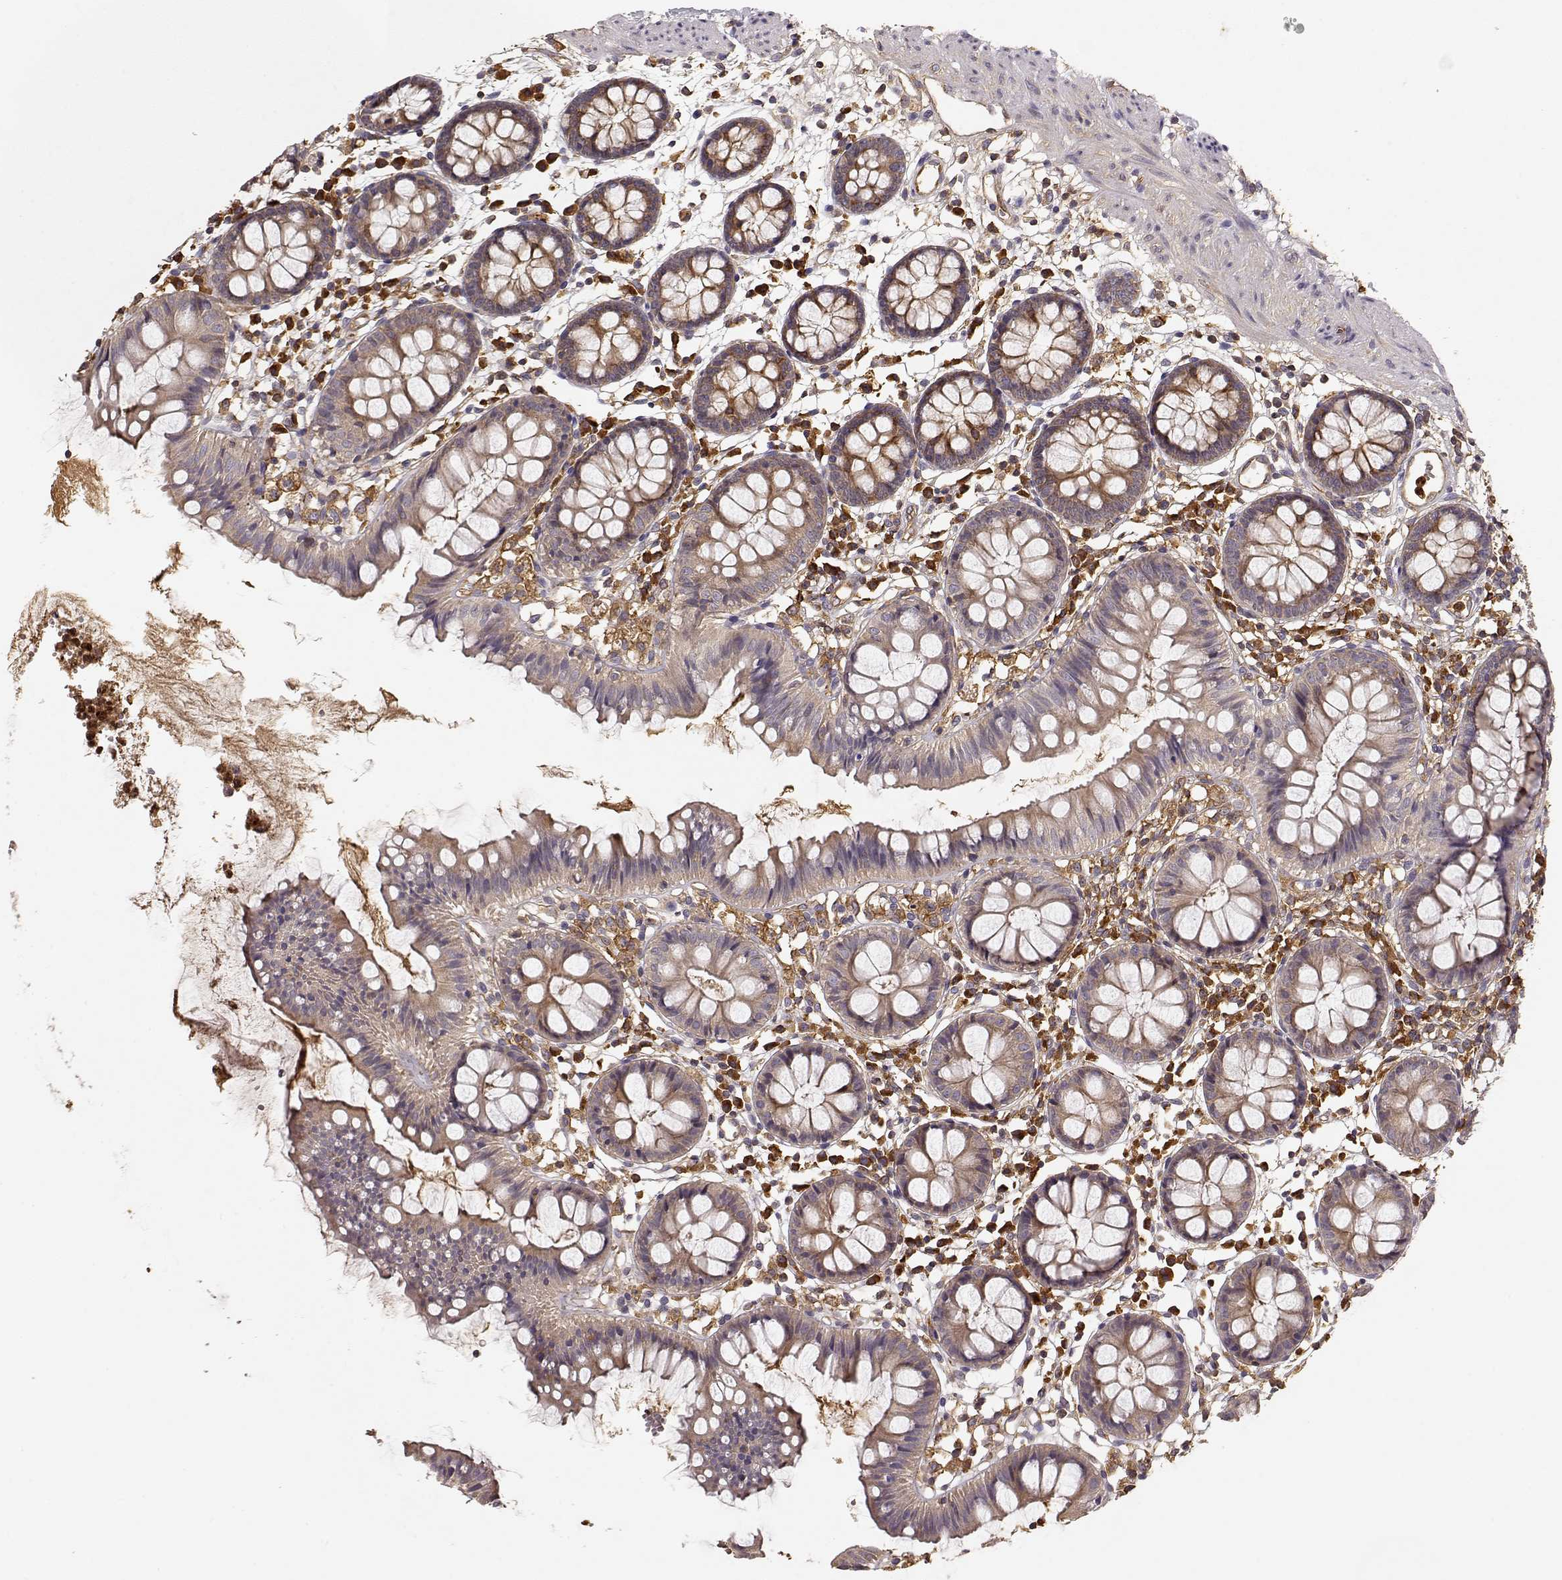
{"staining": {"intensity": "moderate", "quantity": "25%-75%", "location": "cytoplasmic/membranous"}, "tissue": "colon", "cell_type": "Endothelial cells", "image_type": "normal", "snomed": [{"axis": "morphology", "description": "Normal tissue, NOS"}, {"axis": "topography", "description": "Colon"}], "caption": "Immunohistochemistry (IHC) histopathology image of normal colon: human colon stained using immunohistochemistry exhibits medium levels of moderate protein expression localized specifically in the cytoplasmic/membranous of endothelial cells, appearing as a cytoplasmic/membranous brown color.", "gene": "ARHGEF2", "patient": {"sex": "female", "age": 84}}